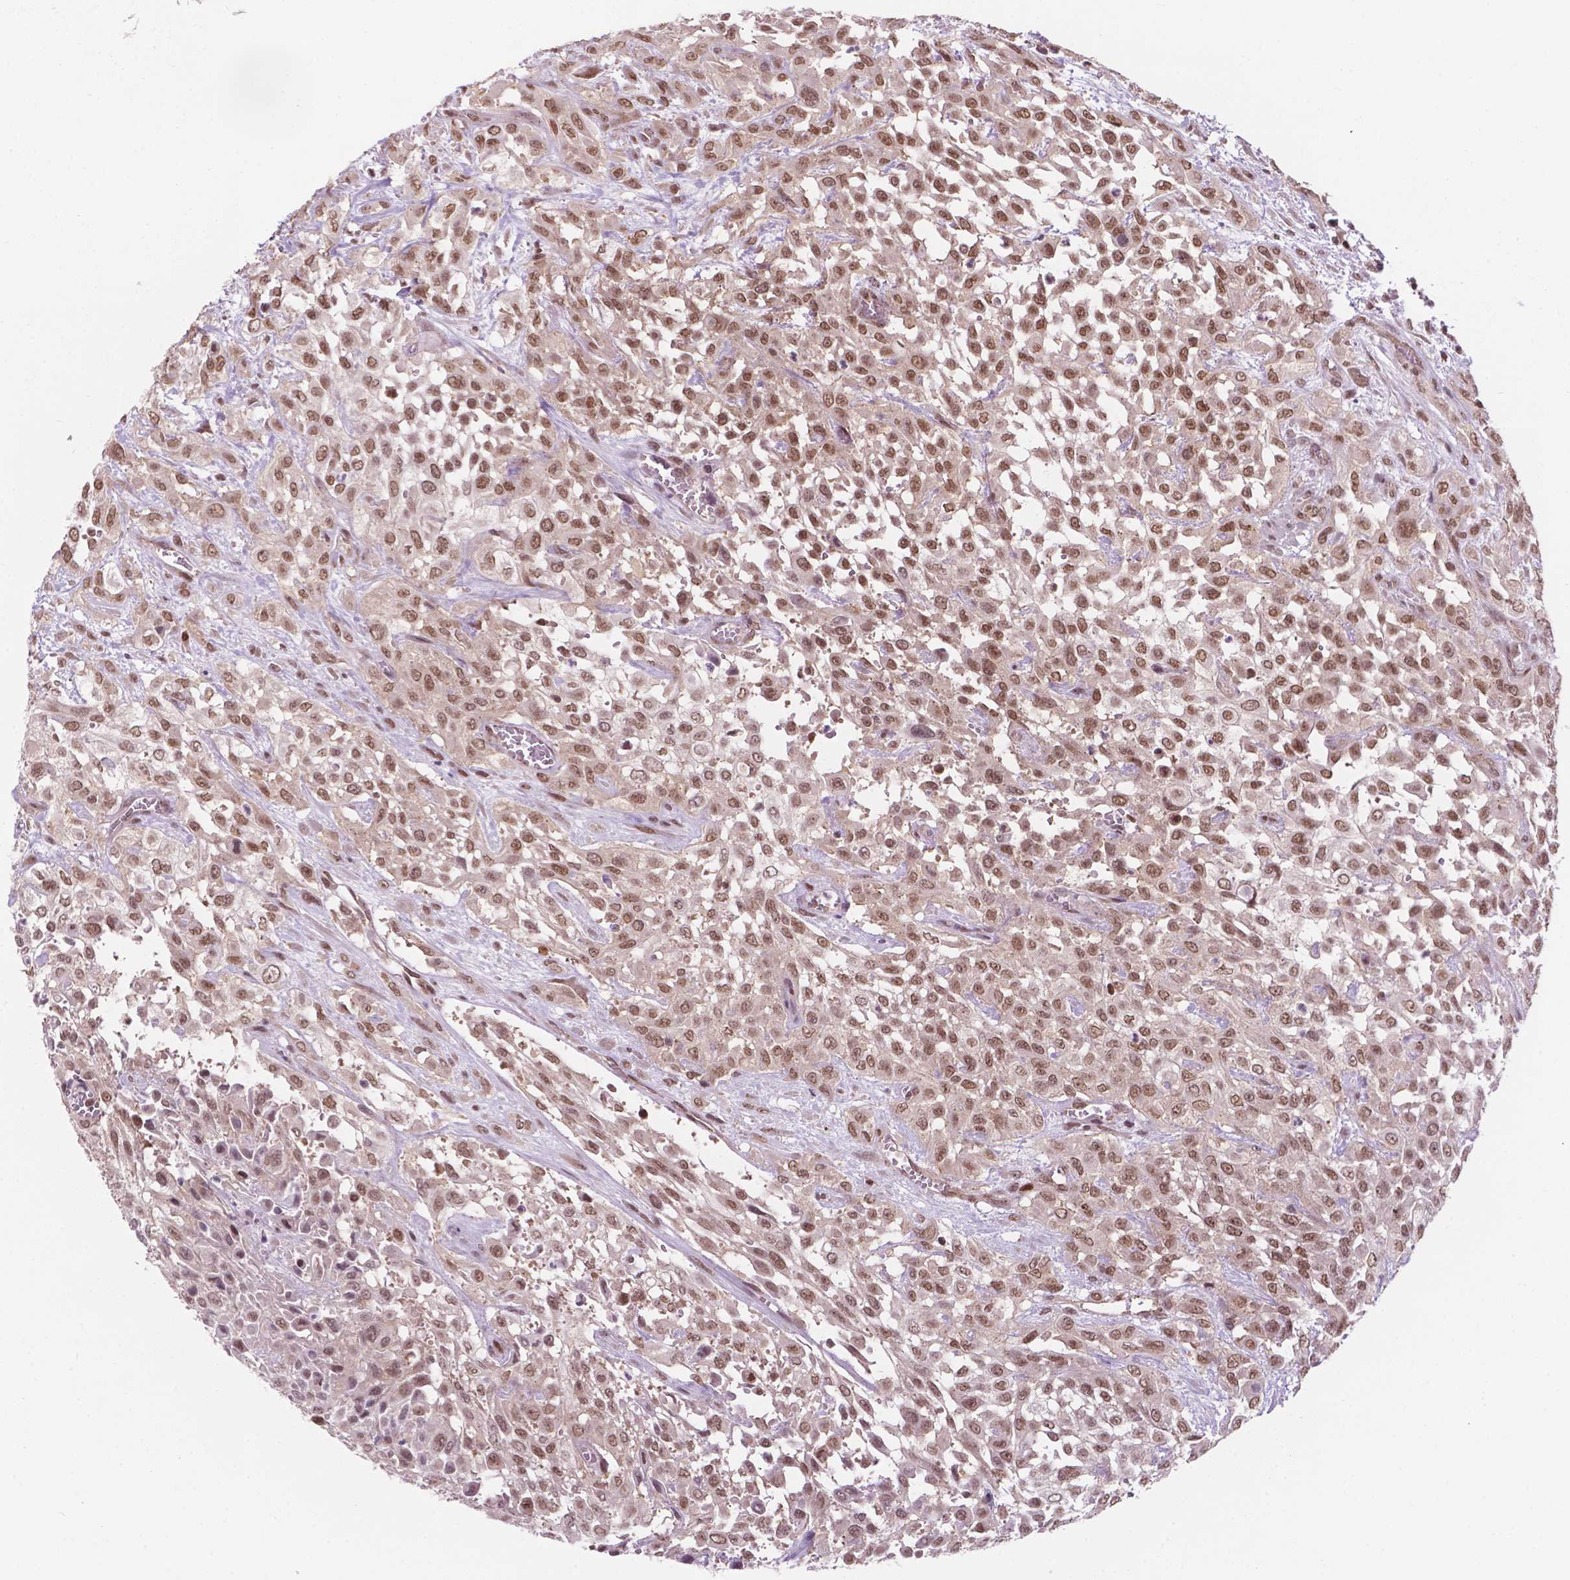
{"staining": {"intensity": "moderate", "quantity": ">75%", "location": "nuclear"}, "tissue": "urothelial cancer", "cell_type": "Tumor cells", "image_type": "cancer", "snomed": [{"axis": "morphology", "description": "Urothelial carcinoma, High grade"}, {"axis": "topography", "description": "Urinary bladder"}], "caption": "Immunohistochemistry micrograph of neoplastic tissue: urothelial cancer stained using immunohistochemistry demonstrates medium levels of moderate protein expression localized specifically in the nuclear of tumor cells, appearing as a nuclear brown color.", "gene": "PER2", "patient": {"sex": "male", "age": 57}}